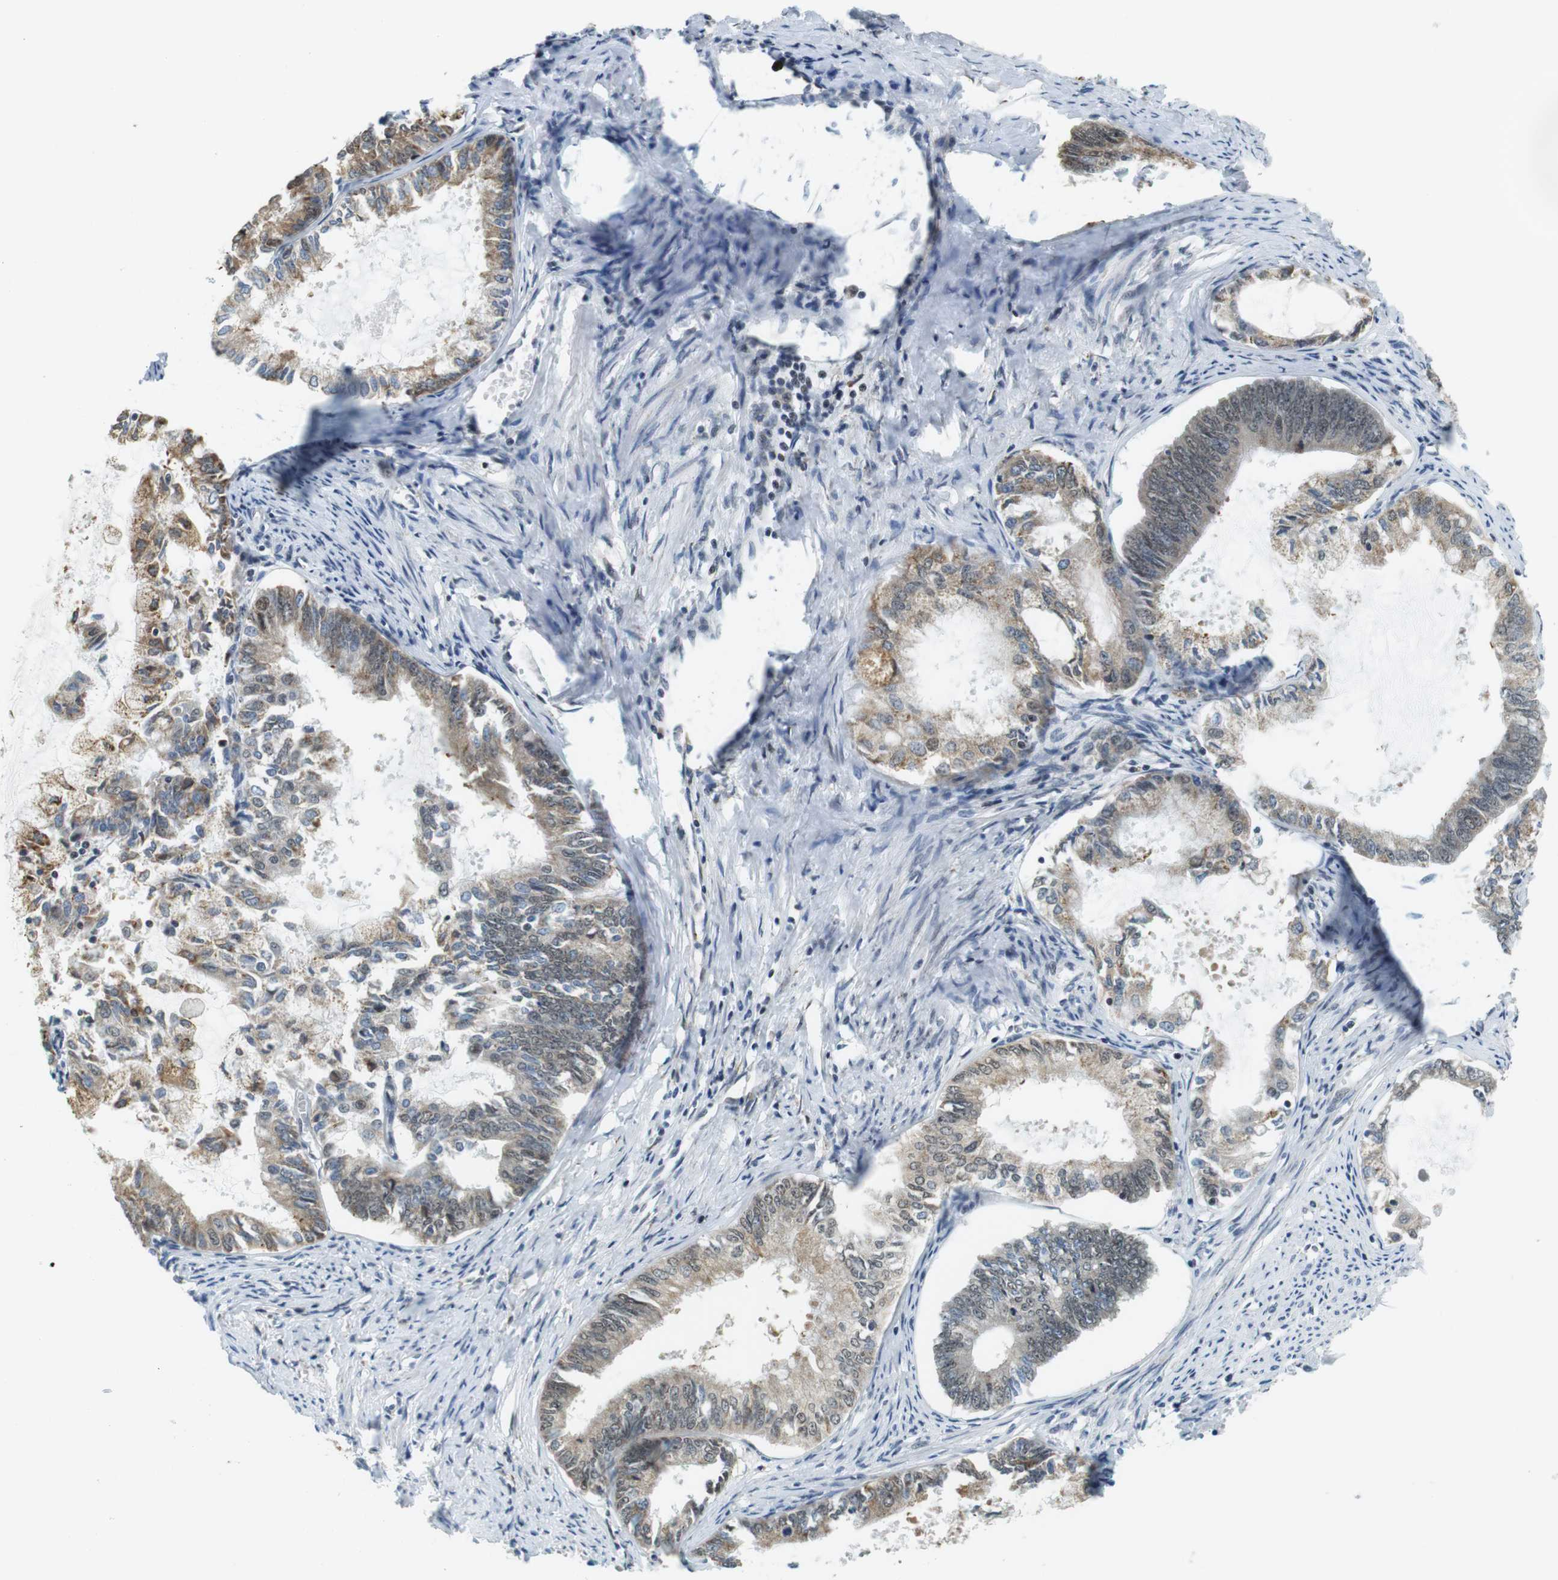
{"staining": {"intensity": "weak", "quantity": "25%-75%", "location": "nuclear"}, "tissue": "endometrial cancer", "cell_type": "Tumor cells", "image_type": "cancer", "snomed": [{"axis": "morphology", "description": "Adenocarcinoma, NOS"}, {"axis": "topography", "description": "Endometrium"}], "caption": "Protein staining of endometrial adenocarcinoma tissue shows weak nuclear expression in approximately 25%-75% of tumor cells. (DAB (3,3'-diaminobenzidine) IHC with brightfield microscopy, high magnification).", "gene": "RNF38", "patient": {"sex": "female", "age": 86}}